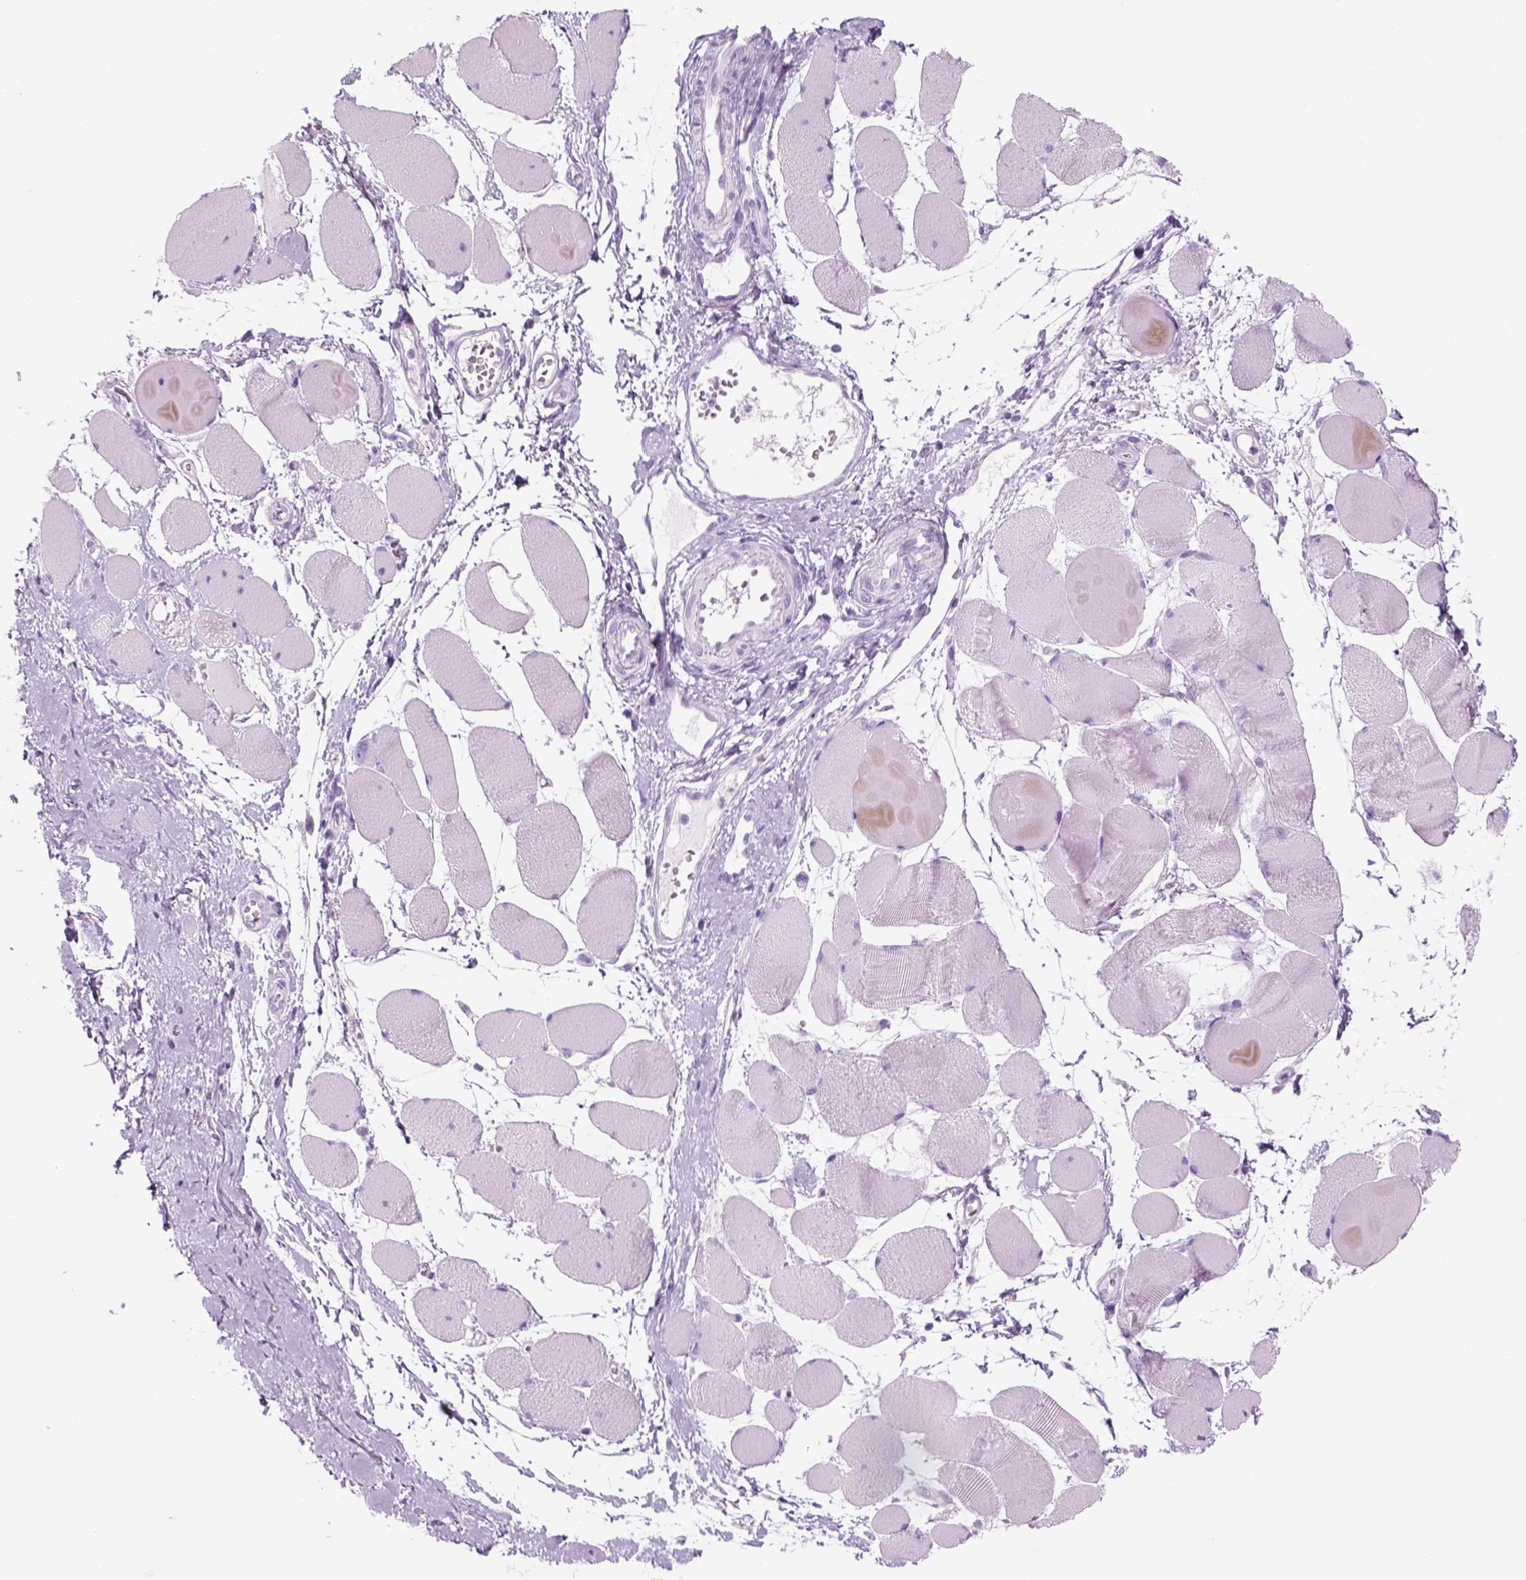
{"staining": {"intensity": "negative", "quantity": "none", "location": "none"}, "tissue": "skeletal muscle", "cell_type": "Myocytes", "image_type": "normal", "snomed": [{"axis": "morphology", "description": "Normal tissue, NOS"}, {"axis": "topography", "description": "Skeletal muscle"}], "caption": "Immunohistochemistry (IHC) of normal skeletal muscle displays no positivity in myocytes. (Brightfield microscopy of DAB (3,3'-diaminobenzidine) IHC at high magnification).", "gene": "KRTAP11", "patient": {"sex": "female", "age": 75}}